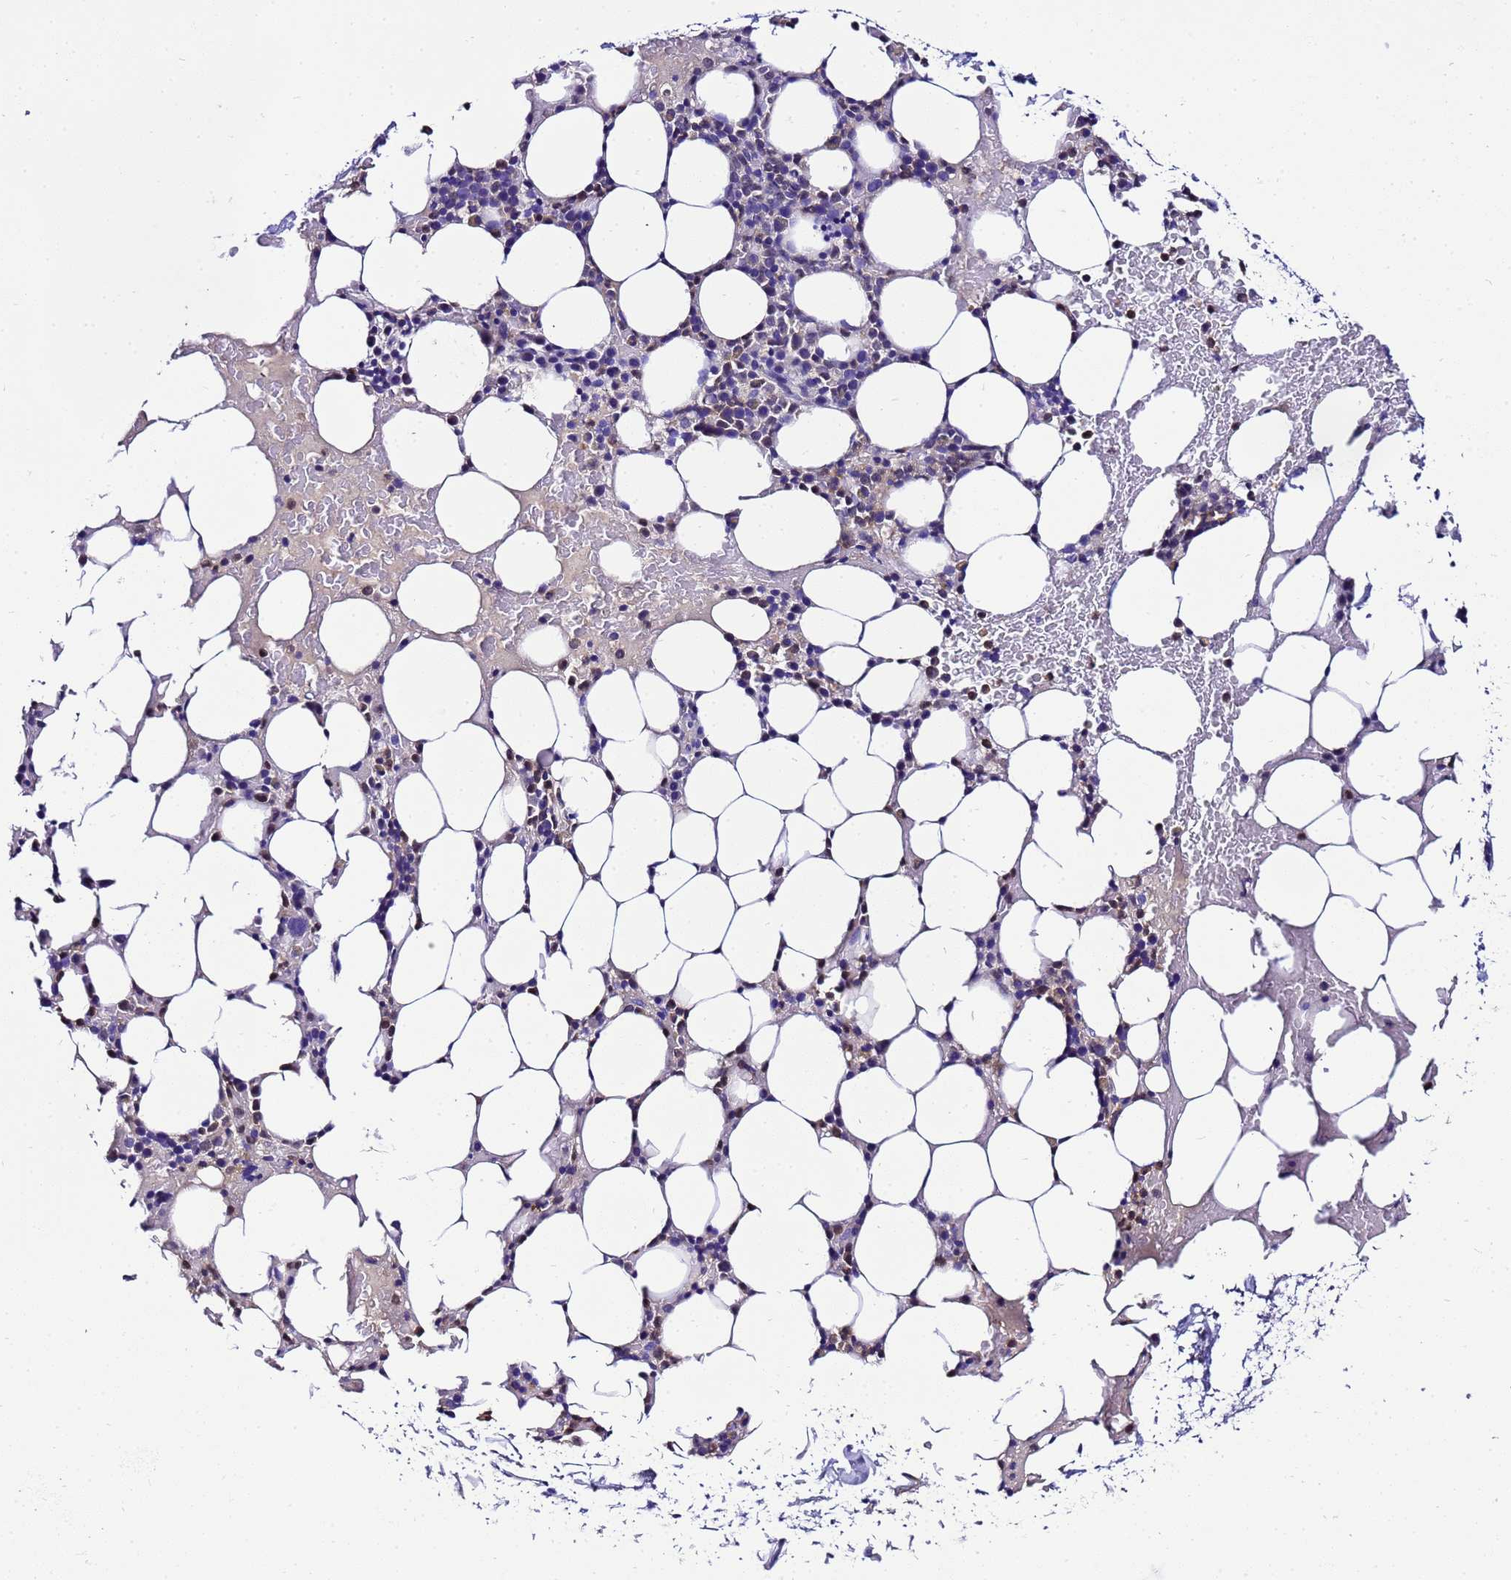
{"staining": {"intensity": "weak", "quantity": "<25%", "location": "cytoplasmic/membranous"}, "tissue": "bone marrow", "cell_type": "Hematopoietic cells", "image_type": "normal", "snomed": [{"axis": "morphology", "description": "Normal tissue, NOS"}, {"axis": "topography", "description": "Bone marrow"}], "caption": "The photomicrograph exhibits no staining of hematopoietic cells in unremarkable bone marrow.", "gene": "UGT2A1", "patient": {"sex": "male", "age": 78}}